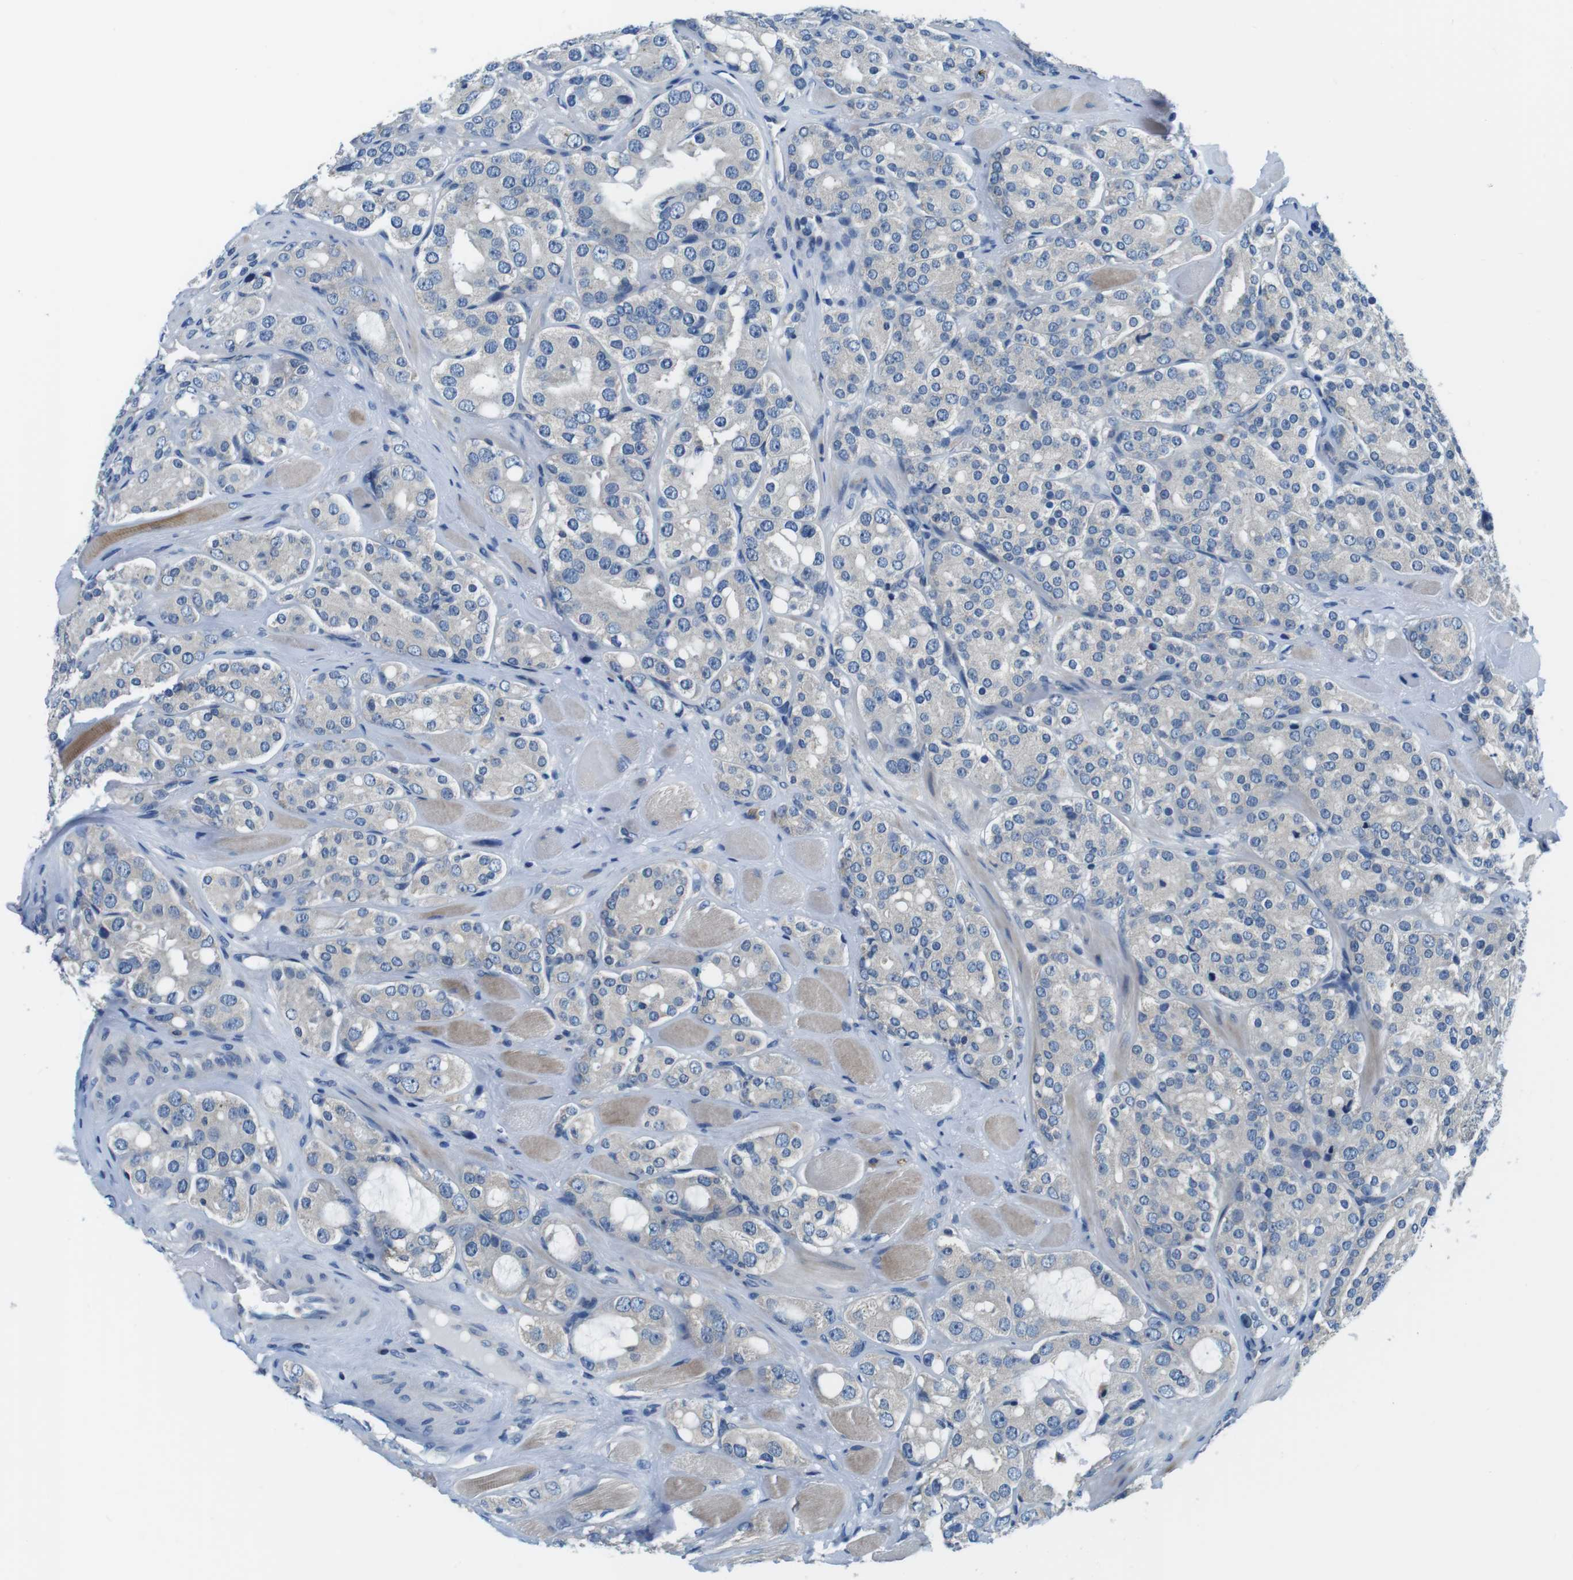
{"staining": {"intensity": "negative", "quantity": "none", "location": "none"}, "tissue": "prostate cancer", "cell_type": "Tumor cells", "image_type": "cancer", "snomed": [{"axis": "morphology", "description": "Adenocarcinoma, High grade"}, {"axis": "topography", "description": "Prostate"}], "caption": "High magnification brightfield microscopy of prostate cancer (high-grade adenocarcinoma) stained with DAB (3,3'-diaminobenzidine) (brown) and counterstained with hematoxylin (blue): tumor cells show no significant positivity. The staining is performed using DAB brown chromogen with nuclei counter-stained in using hematoxylin.", "gene": "DENND4C", "patient": {"sex": "male", "age": 65}}